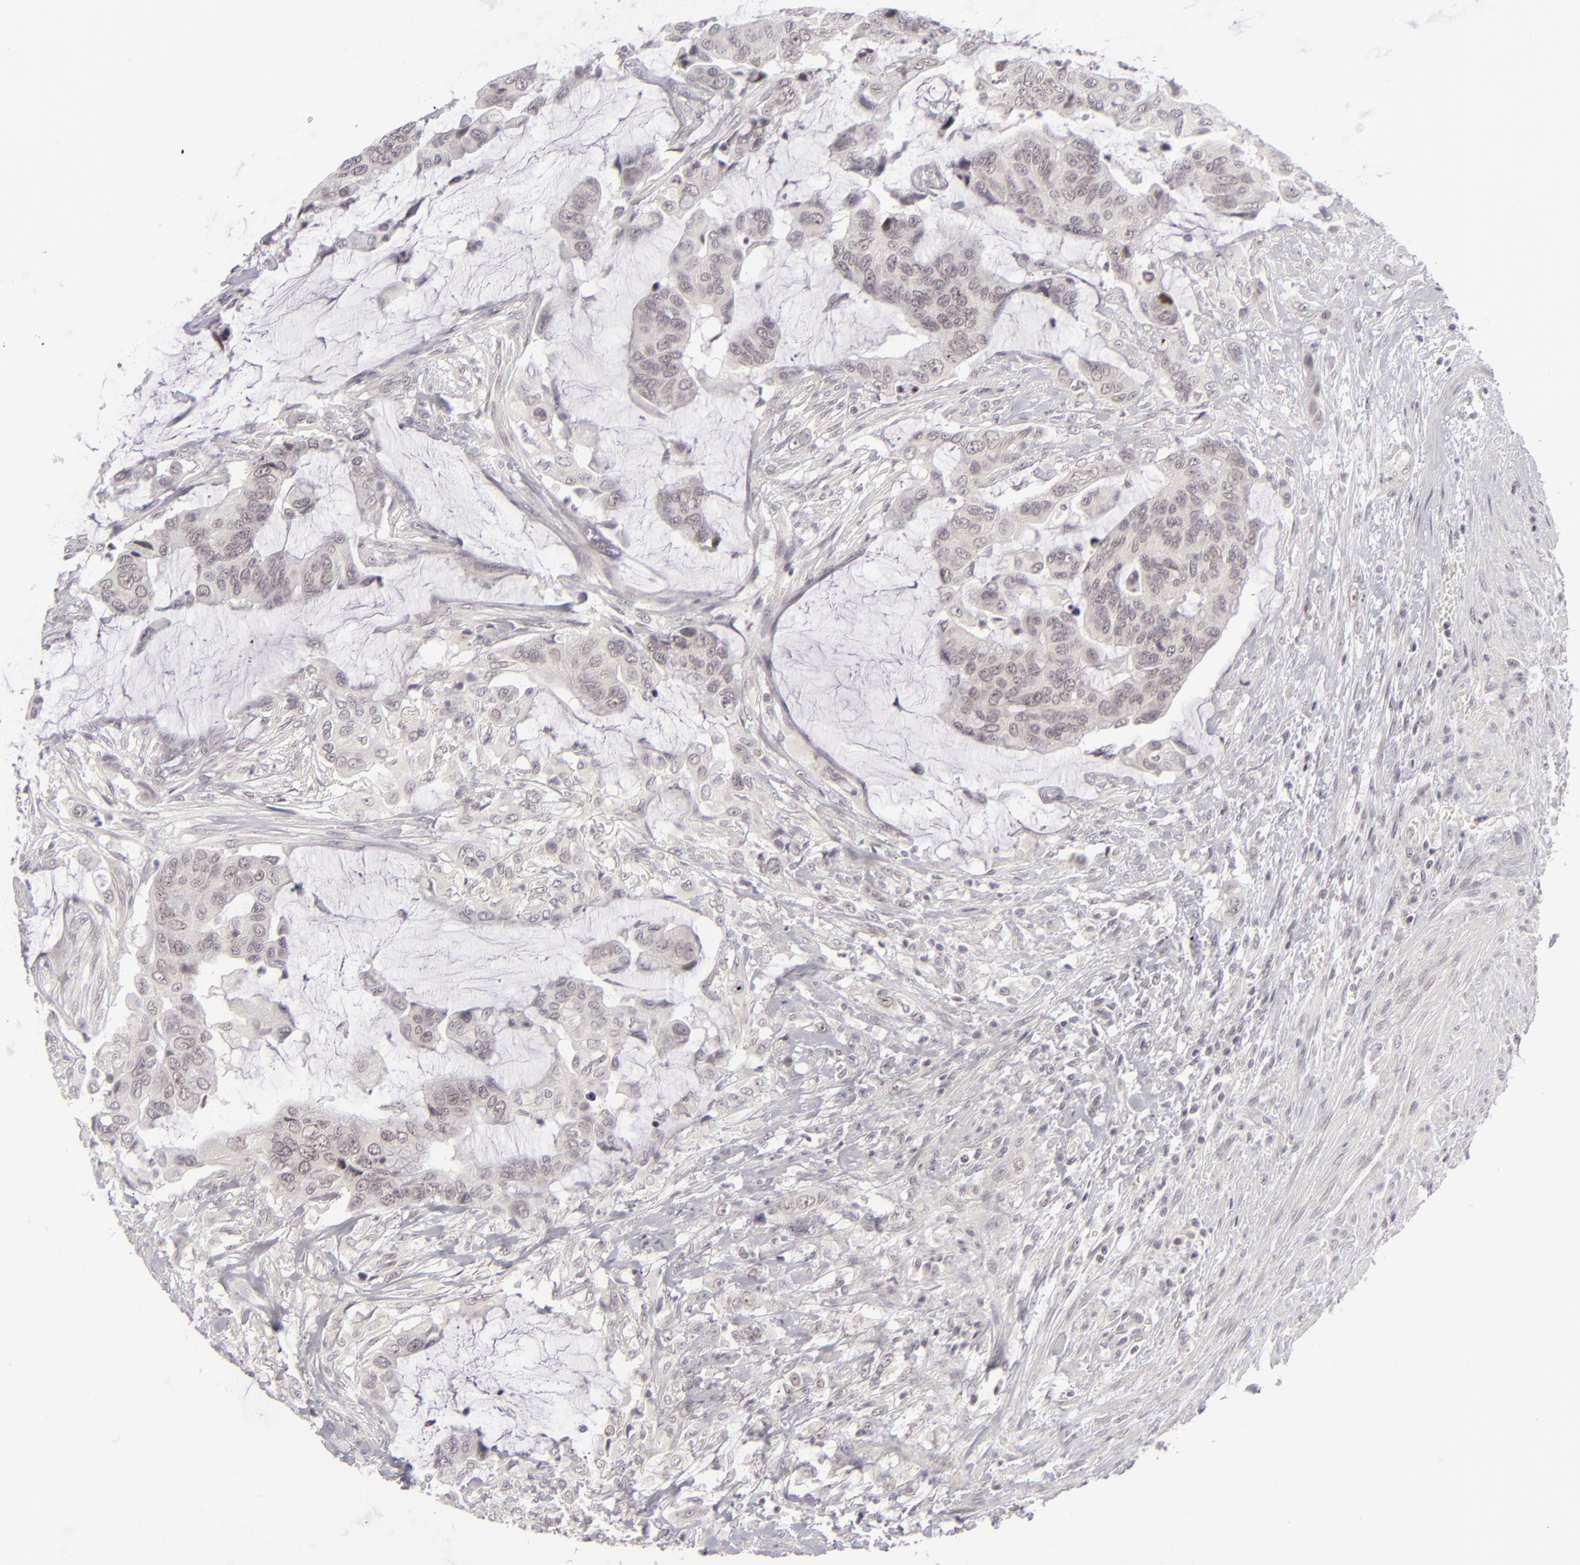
{"staining": {"intensity": "weak", "quantity": "<25%", "location": "nuclear"}, "tissue": "colorectal cancer", "cell_type": "Tumor cells", "image_type": "cancer", "snomed": [{"axis": "morphology", "description": "Adenocarcinoma, NOS"}, {"axis": "topography", "description": "Rectum"}], "caption": "A histopathology image of colorectal cancer (adenocarcinoma) stained for a protein displays no brown staining in tumor cells. (Stains: DAB (3,3'-diaminobenzidine) immunohistochemistry with hematoxylin counter stain, Microscopy: brightfield microscopy at high magnification).", "gene": "DLG3", "patient": {"sex": "female", "age": 59}}